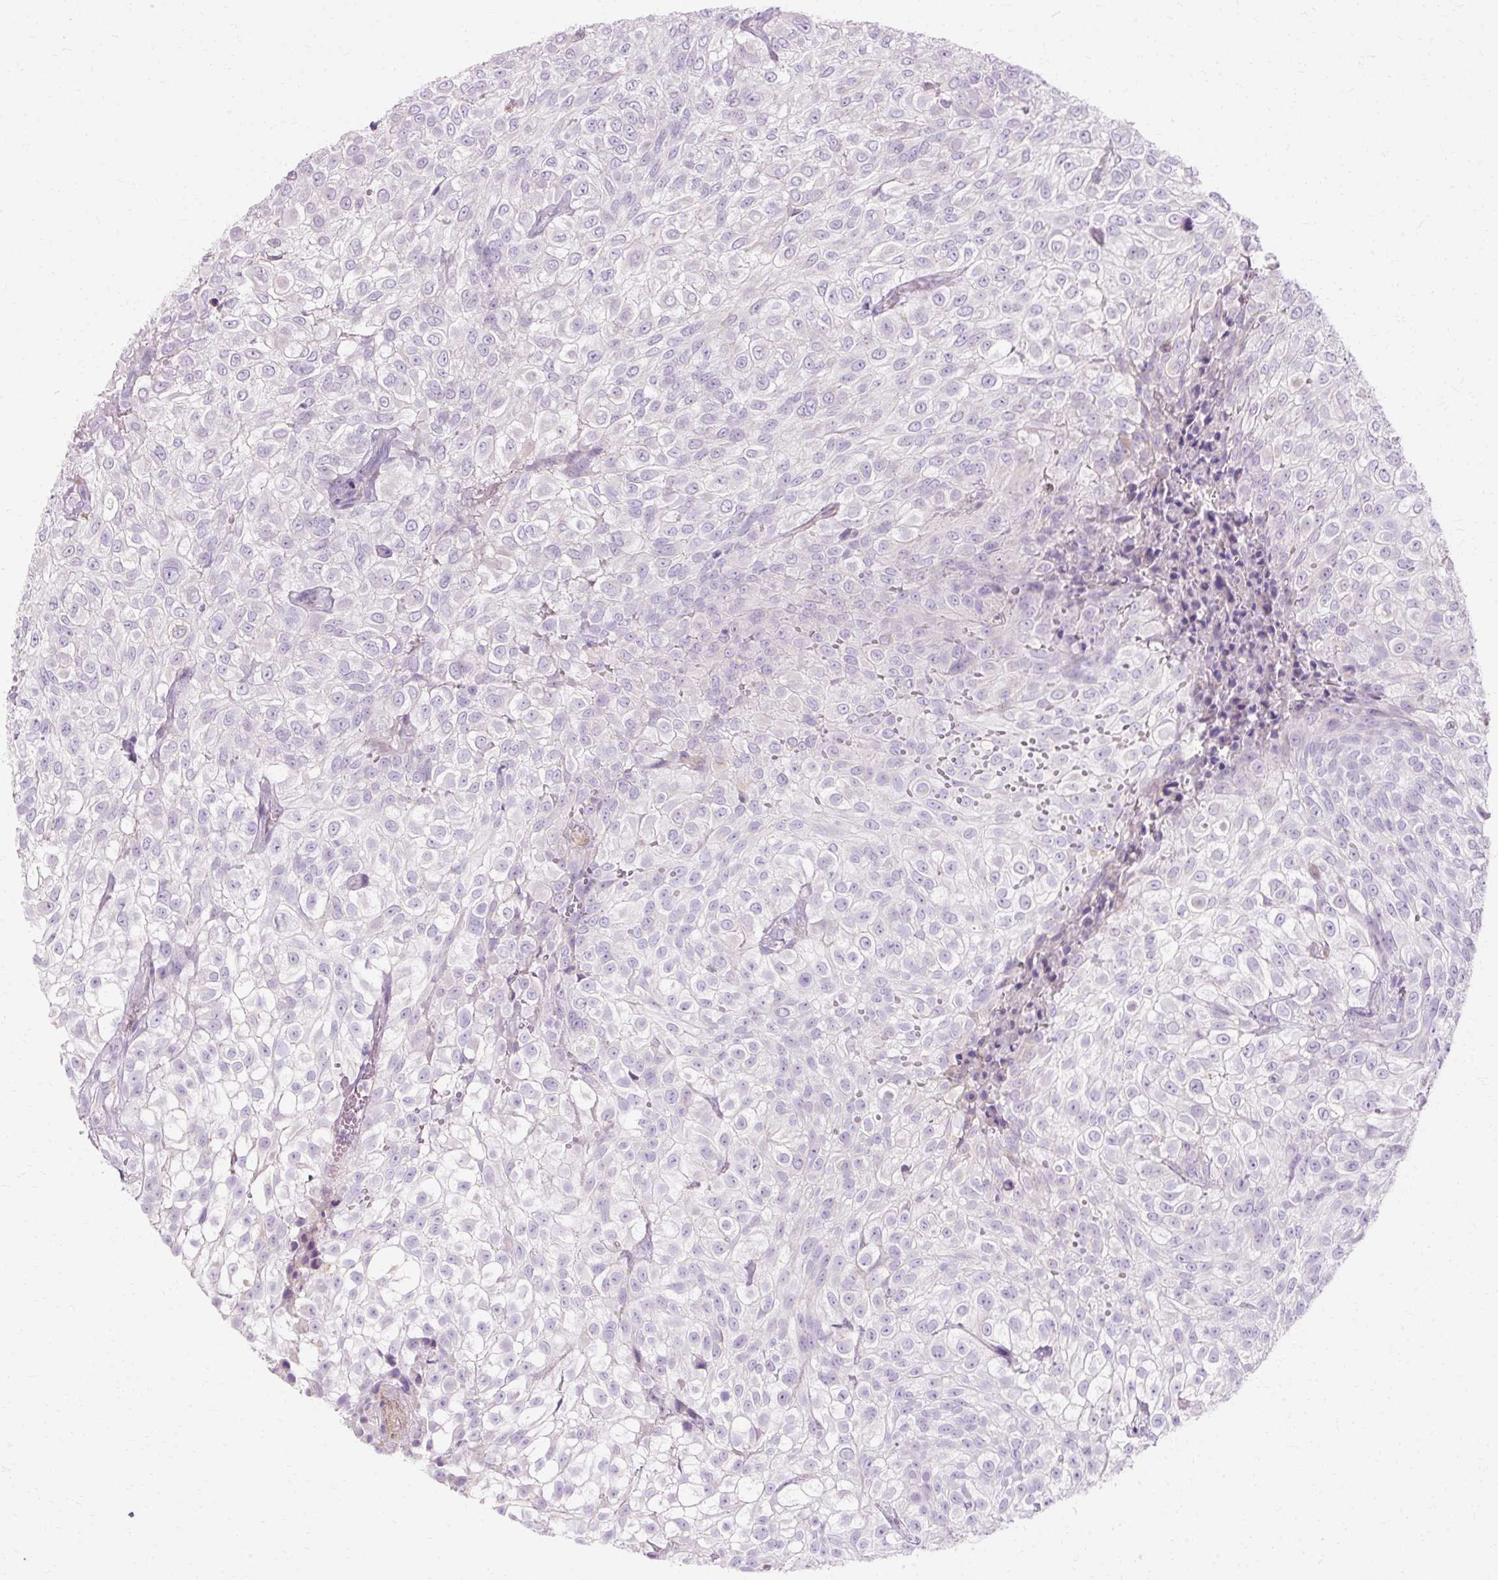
{"staining": {"intensity": "negative", "quantity": "none", "location": "none"}, "tissue": "urothelial cancer", "cell_type": "Tumor cells", "image_type": "cancer", "snomed": [{"axis": "morphology", "description": "Urothelial carcinoma, High grade"}, {"axis": "topography", "description": "Urinary bladder"}], "caption": "IHC of urothelial cancer displays no positivity in tumor cells.", "gene": "HSD11B1", "patient": {"sex": "male", "age": 56}}